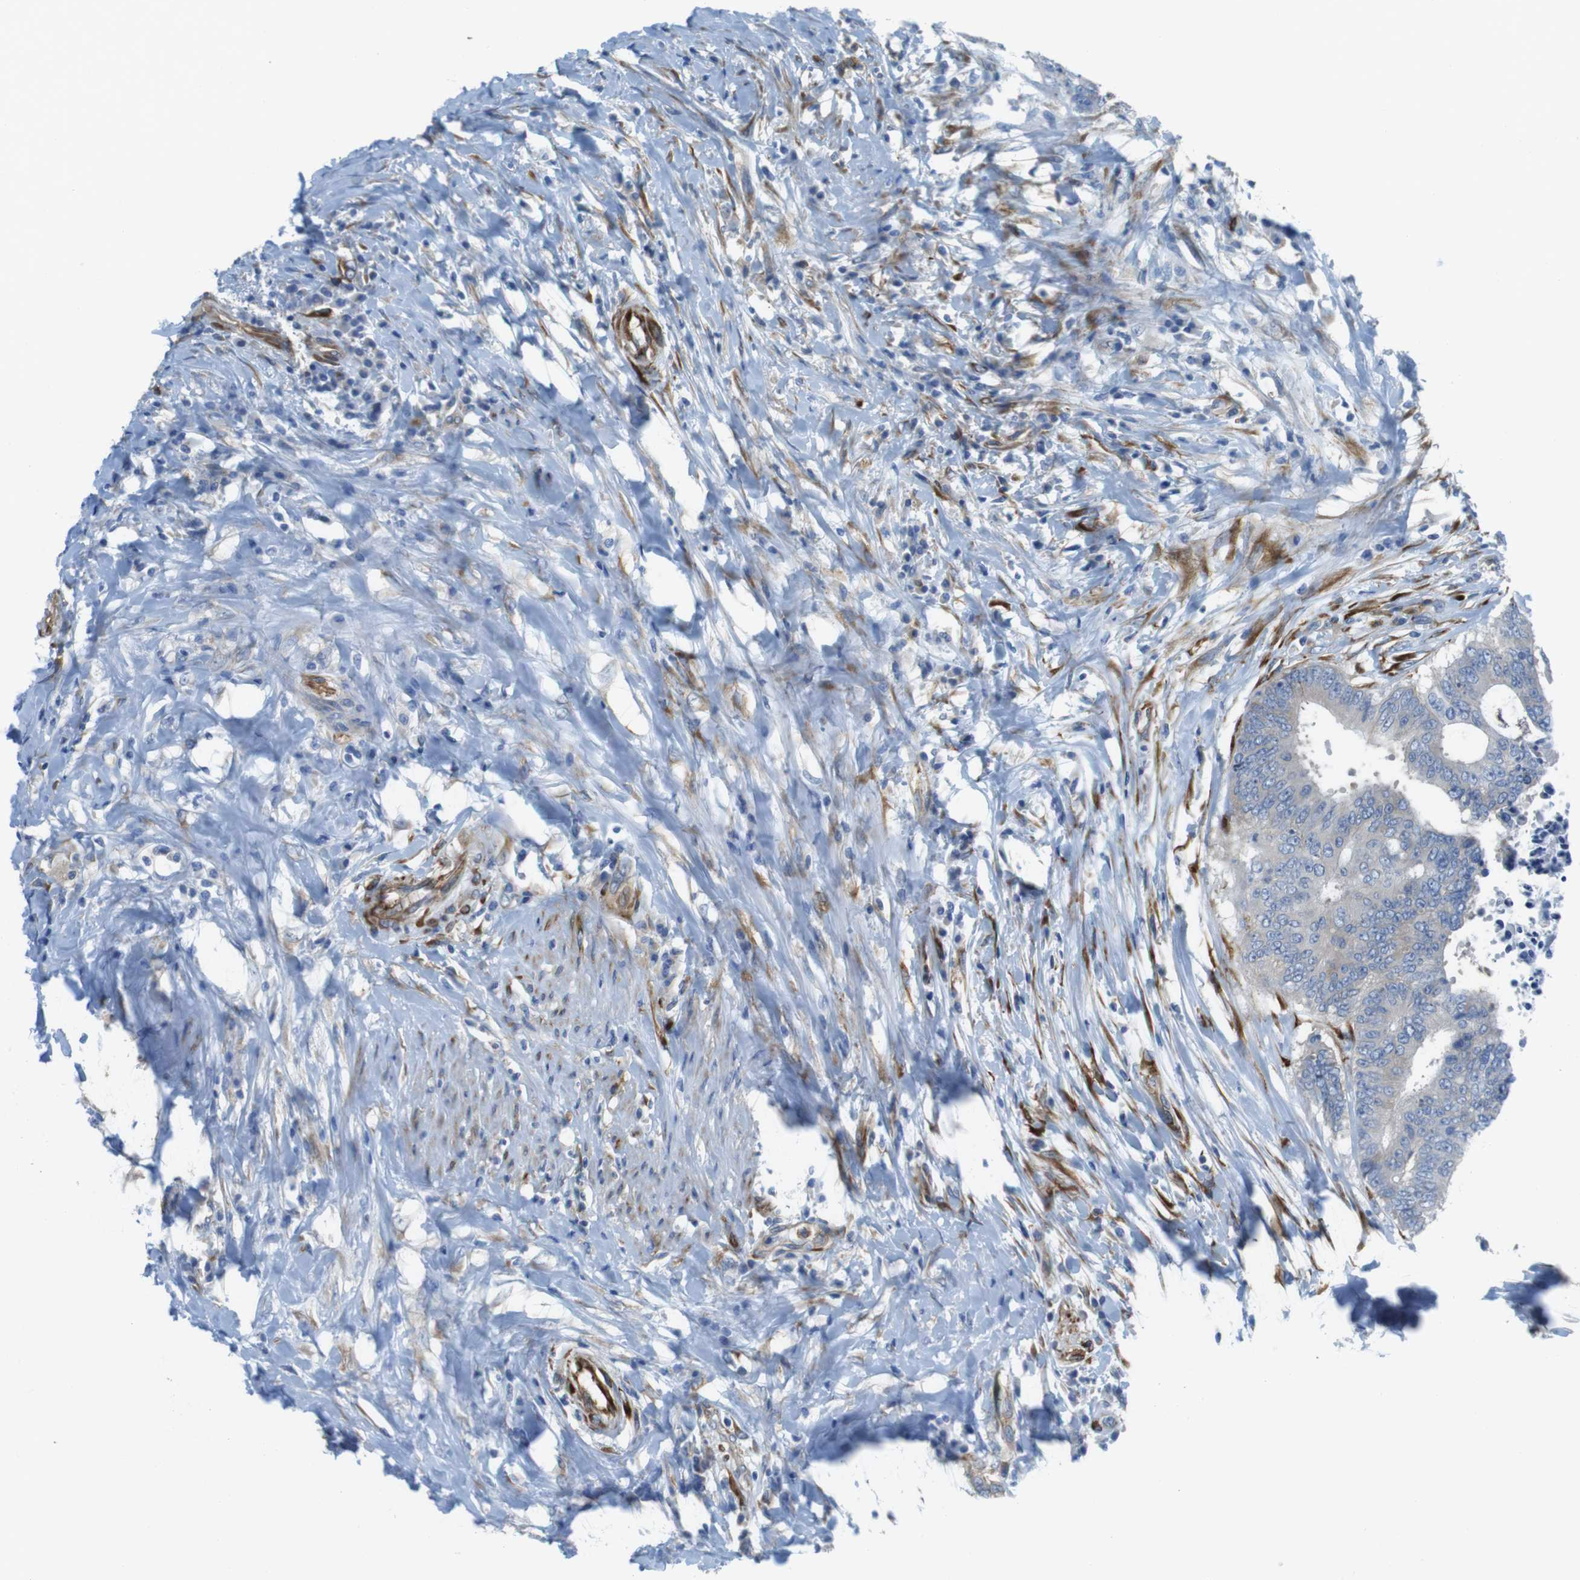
{"staining": {"intensity": "negative", "quantity": "none", "location": "none"}, "tissue": "colorectal cancer", "cell_type": "Tumor cells", "image_type": "cancer", "snomed": [{"axis": "morphology", "description": "Adenocarcinoma, NOS"}, {"axis": "topography", "description": "Rectum"}], "caption": "This histopathology image is of colorectal adenocarcinoma stained with immunohistochemistry to label a protein in brown with the nuclei are counter-stained blue. There is no expression in tumor cells.", "gene": "EMP2", "patient": {"sex": "male", "age": 72}}